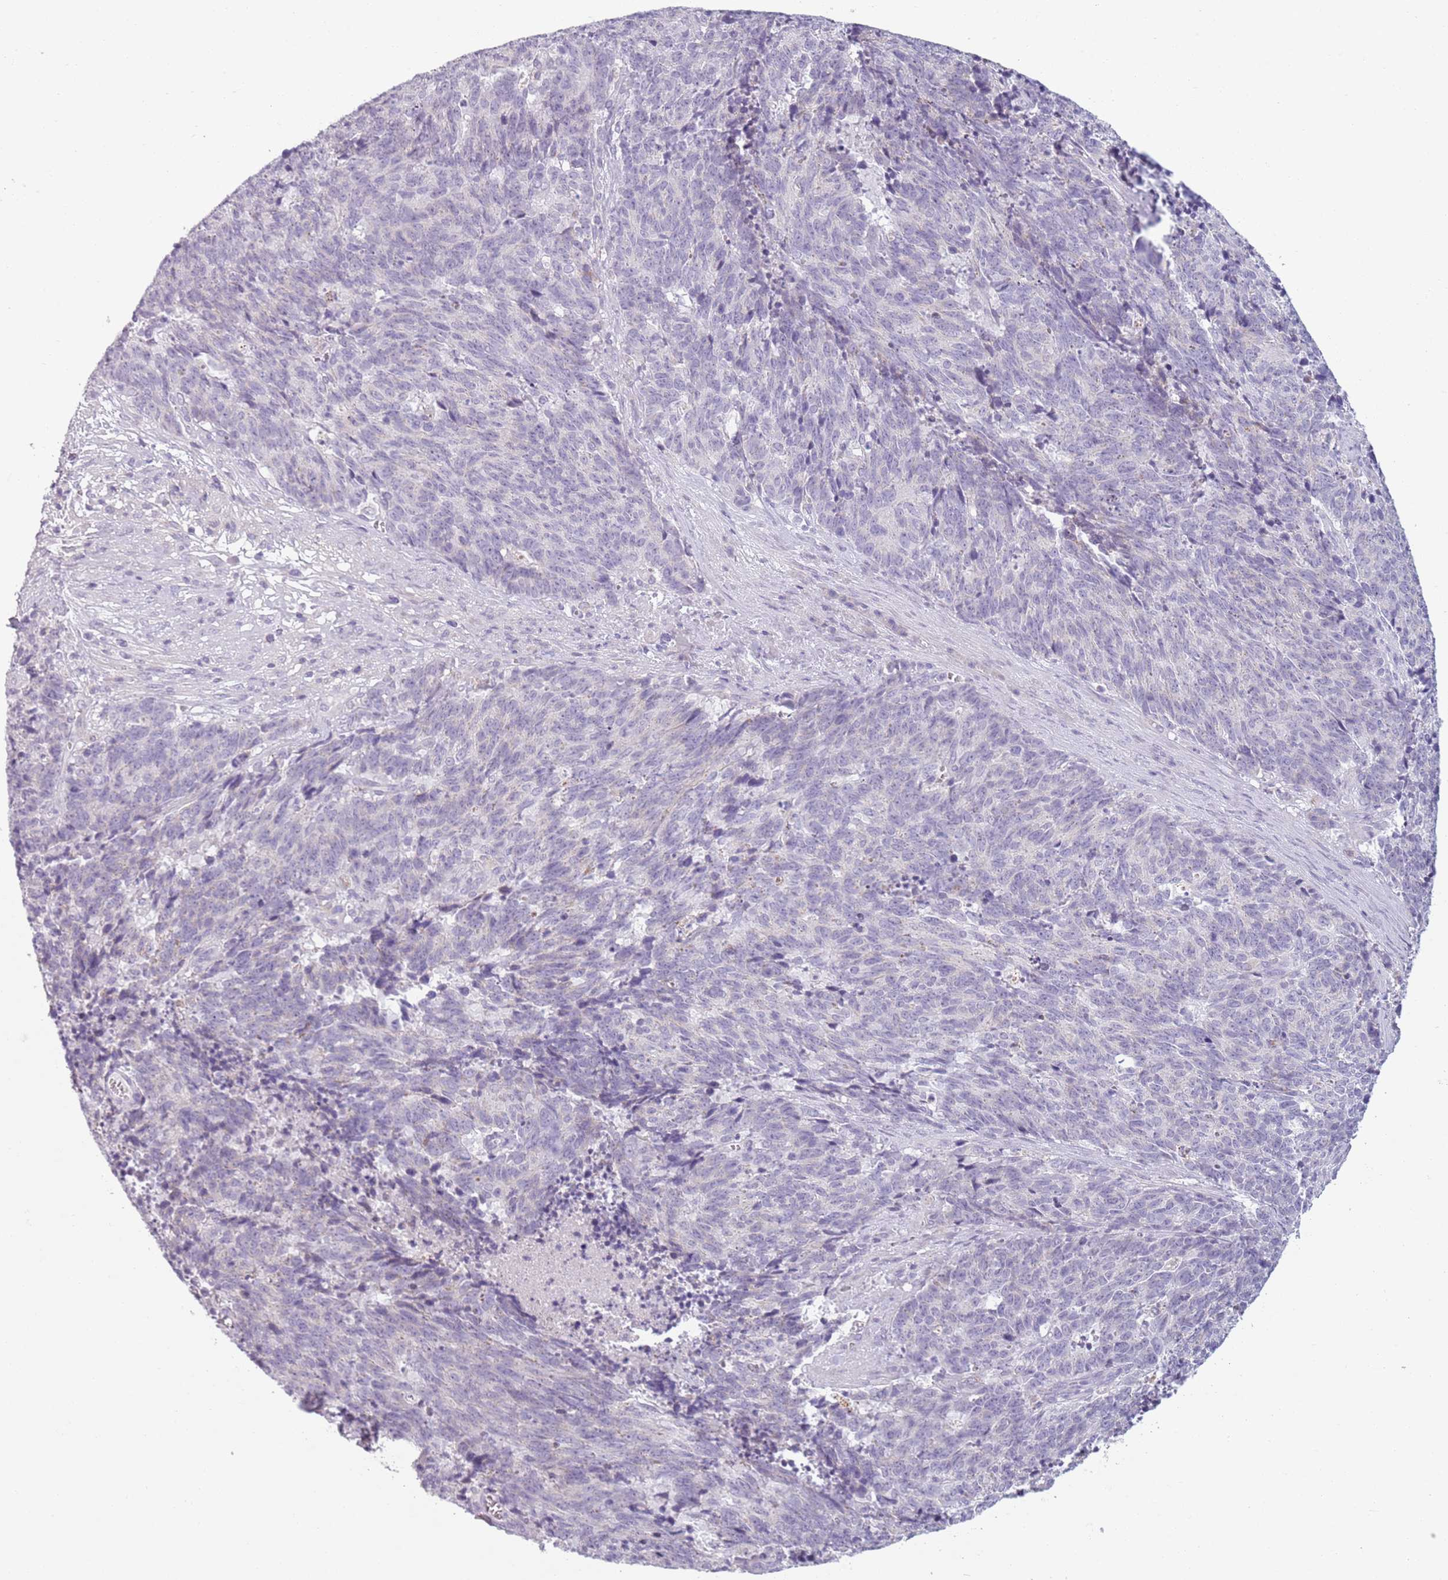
{"staining": {"intensity": "negative", "quantity": "none", "location": "none"}, "tissue": "cervical cancer", "cell_type": "Tumor cells", "image_type": "cancer", "snomed": [{"axis": "morphology", "description": "Squamous cell carcinoma, NOS"}, {"axis": "topography", "description": "Cervix"}], "caption": "The photomicrograph shows no staining of tumor cells in cervical cancer (squamous cell carcinoma). (Immunohistochemistry (ihc), brightfield microscopy, high magnification).", "gene": "MEGF8", "patient": {"sex": "female", "age": 29}}